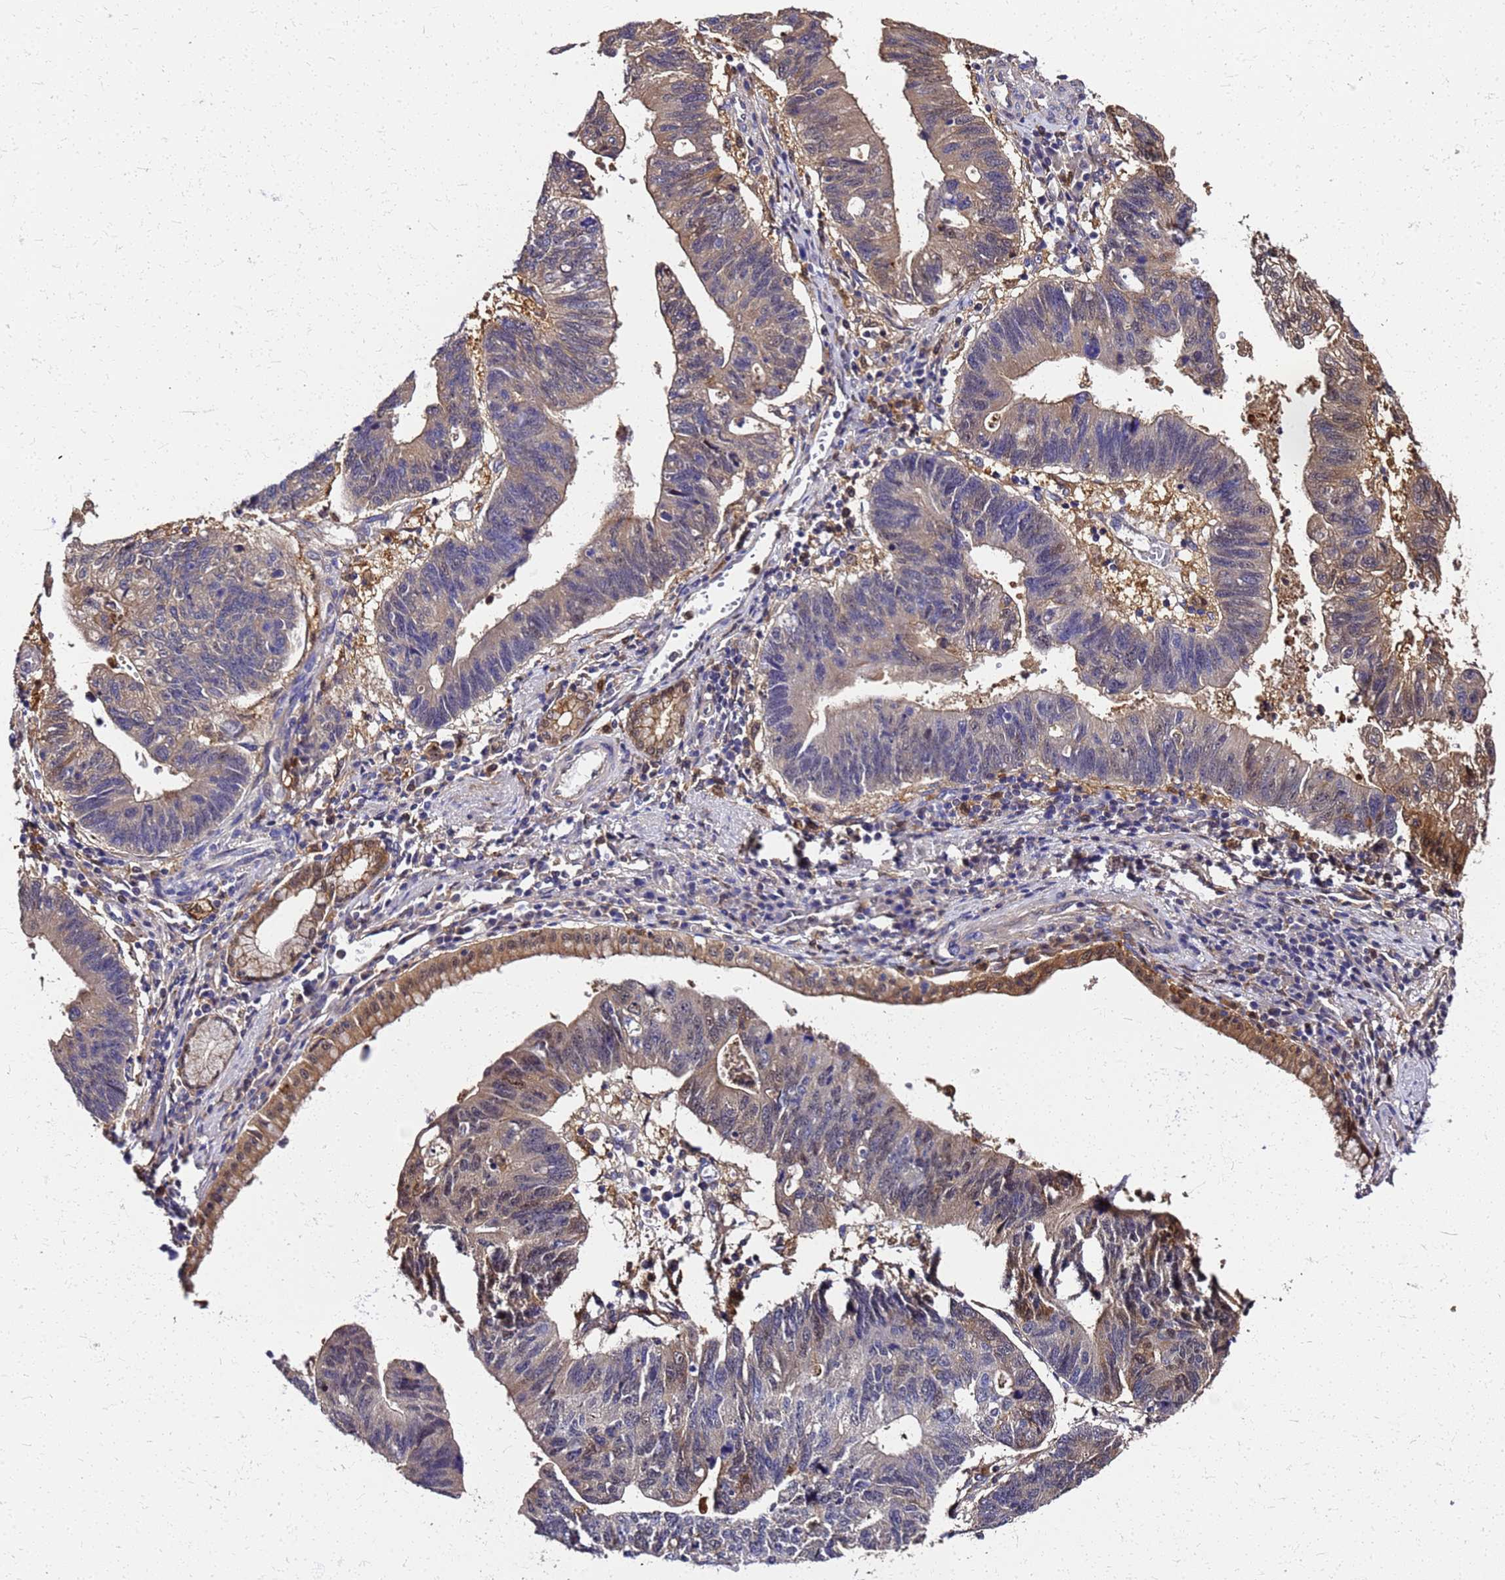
{"staining": {"intensity": "moderate", "quantity": "25%-75%", "location": "cytoplasmic/membranous"}, "tissue": "stomach cancer", "cell_type": "Tumor cells", "image_type": "cancer", "snomed": [{"axis": "morphology", "description": "Adenocarcinoma, NOS"}, {"axis": "topography", "description": "Stomach"}], "caption": "Protein expression analysis of stomach cancer exhibits moderate cytoplasmic/membranous positivity in approximately 25%-75% of tumor cells. Nuclei are stained in blue.", "gene": "S100A11", "patient": {"sex": "male", "age": 59}}